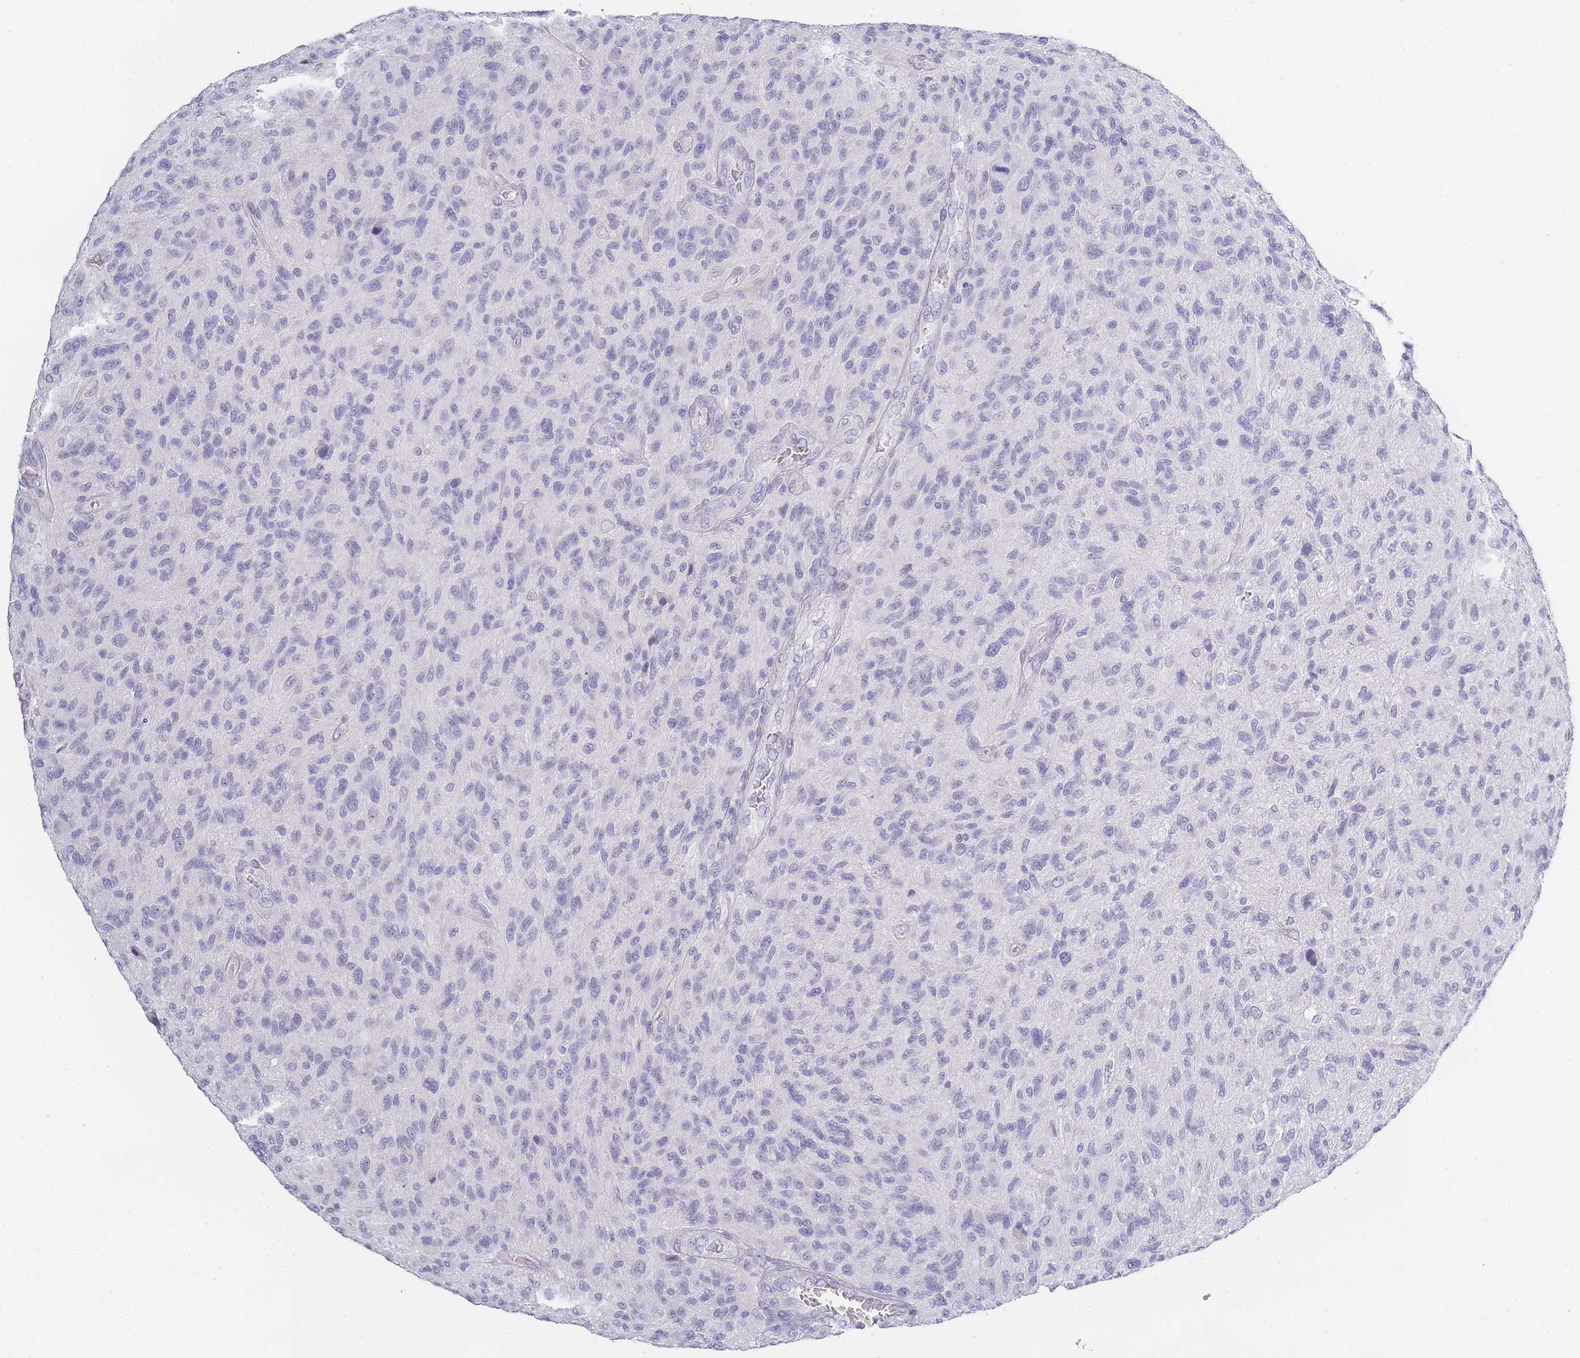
{"staining": {"intensity": "negative", "quantity": "none", "location": "none"}, "tissue": "glioma", "cell_type": "Tumor cells", "image_type": "cancer", "snomed": [{"axis": "morphology", "description": "Glioma, malignant, High grade"}, {"axis": "topography", "description": "Brain"}], "caption": "Immunohistochemistry (IHC) histopathology image of neoplastic tissue: glioma stained with DAB (3,3'-diaminobenzidine) displays no significant protein expression in tumor cells.", "gene": "INS", "patient": {"sex": "male", "age": 47}}